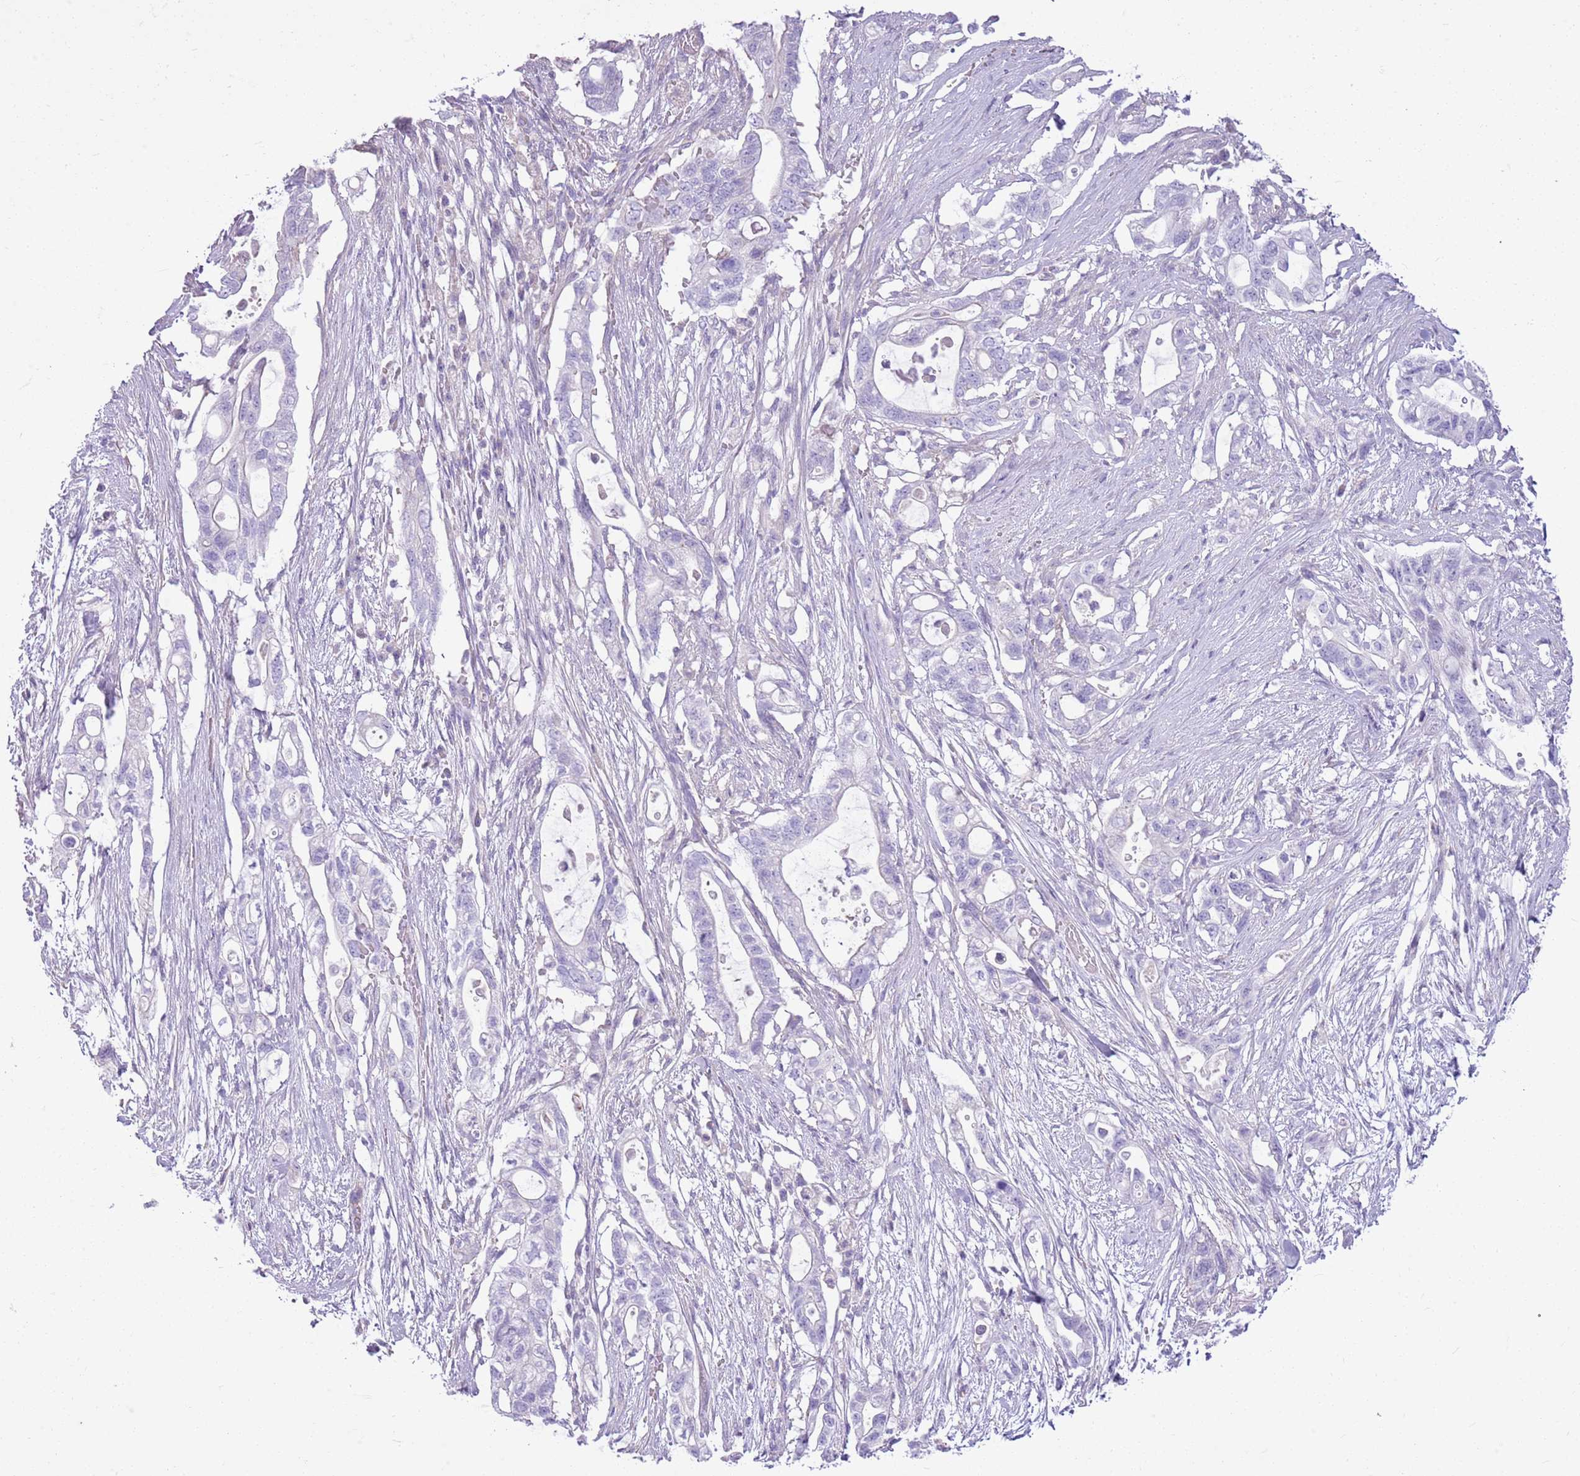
{"staining": {"intensity": "negative", "quantity": "none", "location": "none"}, "tissue": "pancreatic cancer", "cell_type": "Tumor cells", "image_type": "cancer", "snomed": [{"axis": "morphology", "description": "Adenocarcinoma, NOS"}, {"axis": "topography", "description": "Pancreas"}], "caption": "Pancreatic adenocarcinoma stained for a protein using immunohistochemistry (IHC) reveals no expression tumor cells.", "gene": "CNPPD1", "patient": {"sex": "female", "age": 72}}